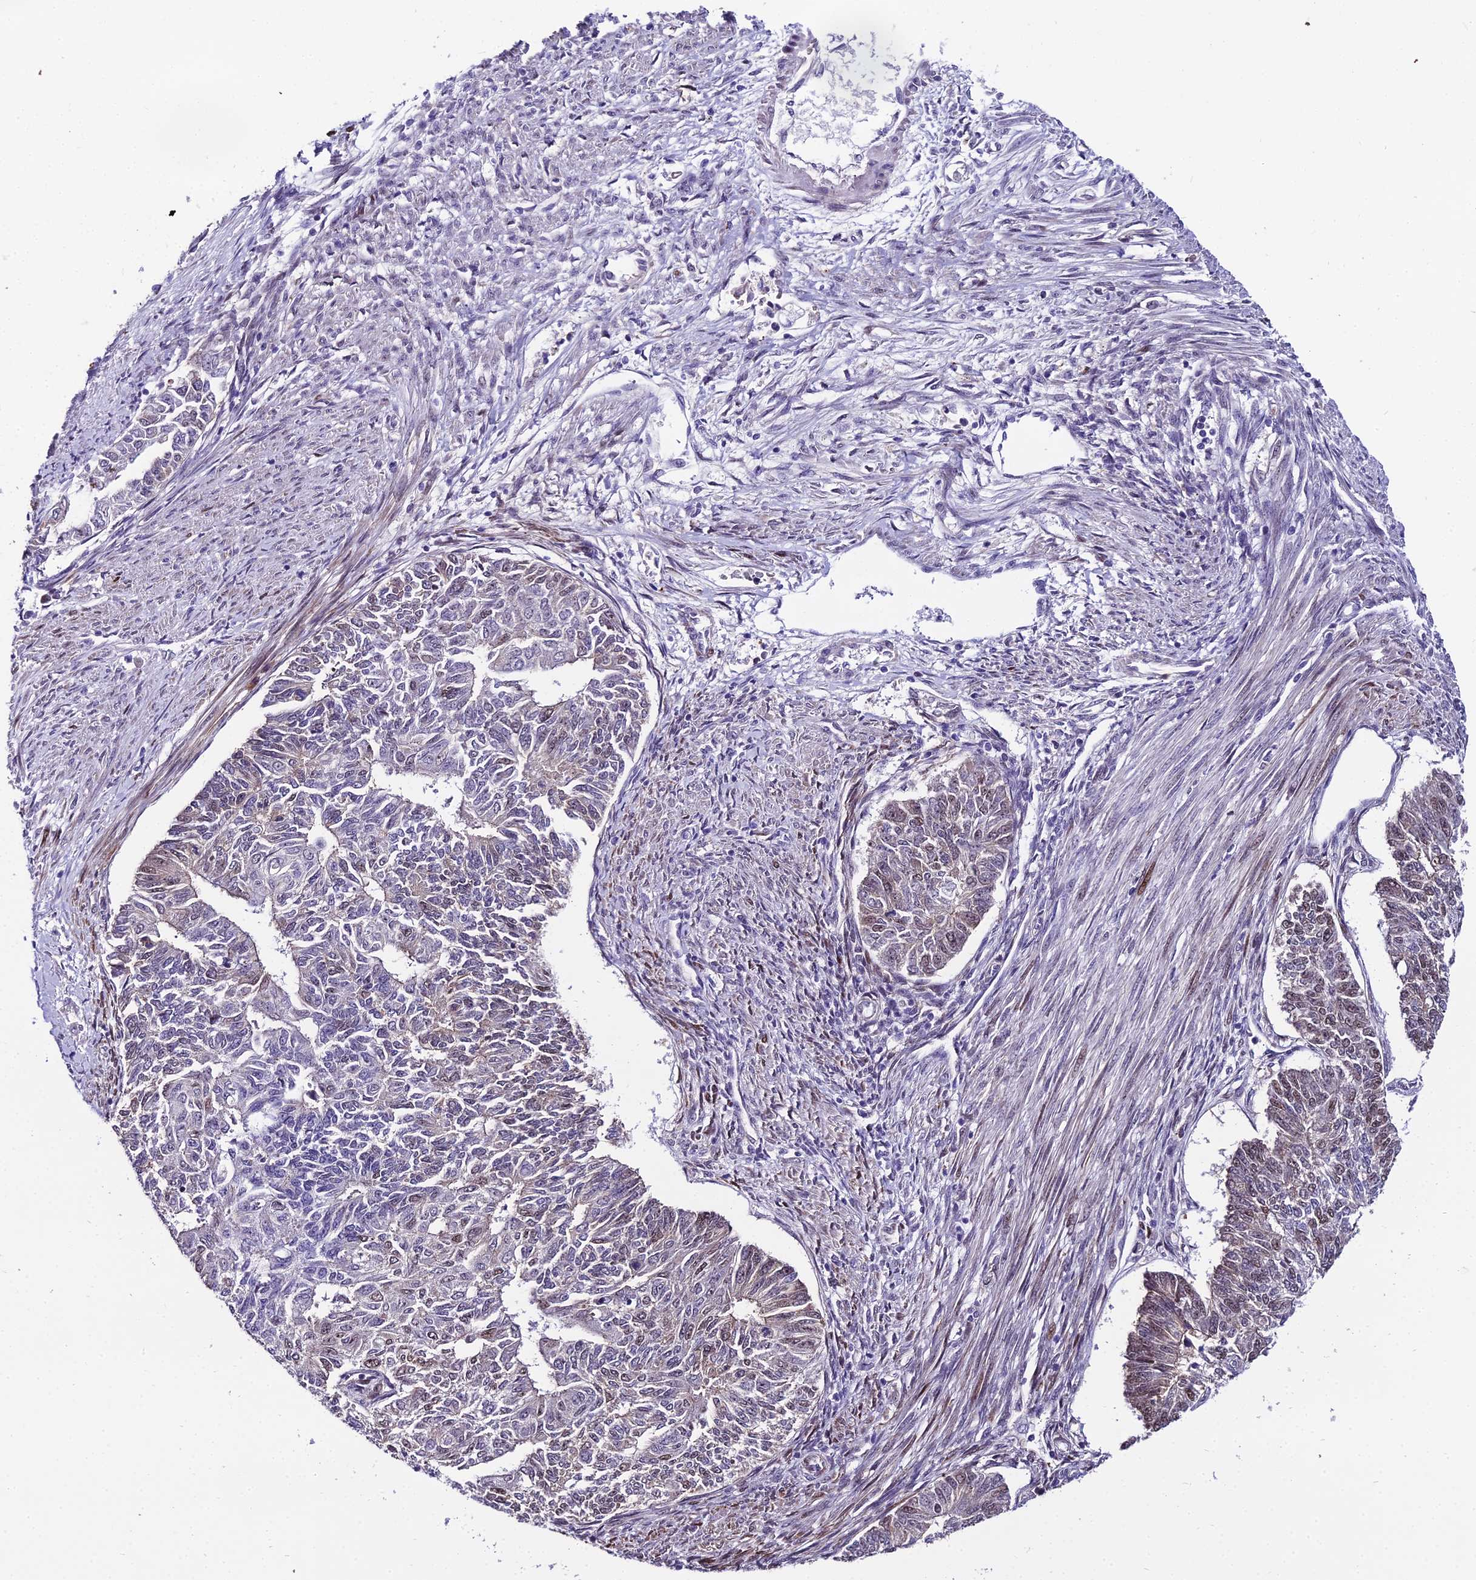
{"staining": {"intensity": "moderate", "quantity": "<25%", "location": "nuclear"}, "tissue": "endometrial cancer", "cell_type": "Tumor cells", "image_type": "cancer", "snomed": [{"axis": "morphology", "description": "Adenocarcinoma, NOS"}, {"axis": "topography", "description": "Endometrium"}], "caption": "Immunohistochemical staining of human endometrial adenocarcinoma demonstrates moderate nuclear protein expression in approximately <25% of tumor cells. The staining is performed using DAB brown chromogen to label protein expression. The nuclei are counter-stained blue using hematoxylin.", "gene": "TRIML2", "patient": {"sex": "female", "age": 32}}